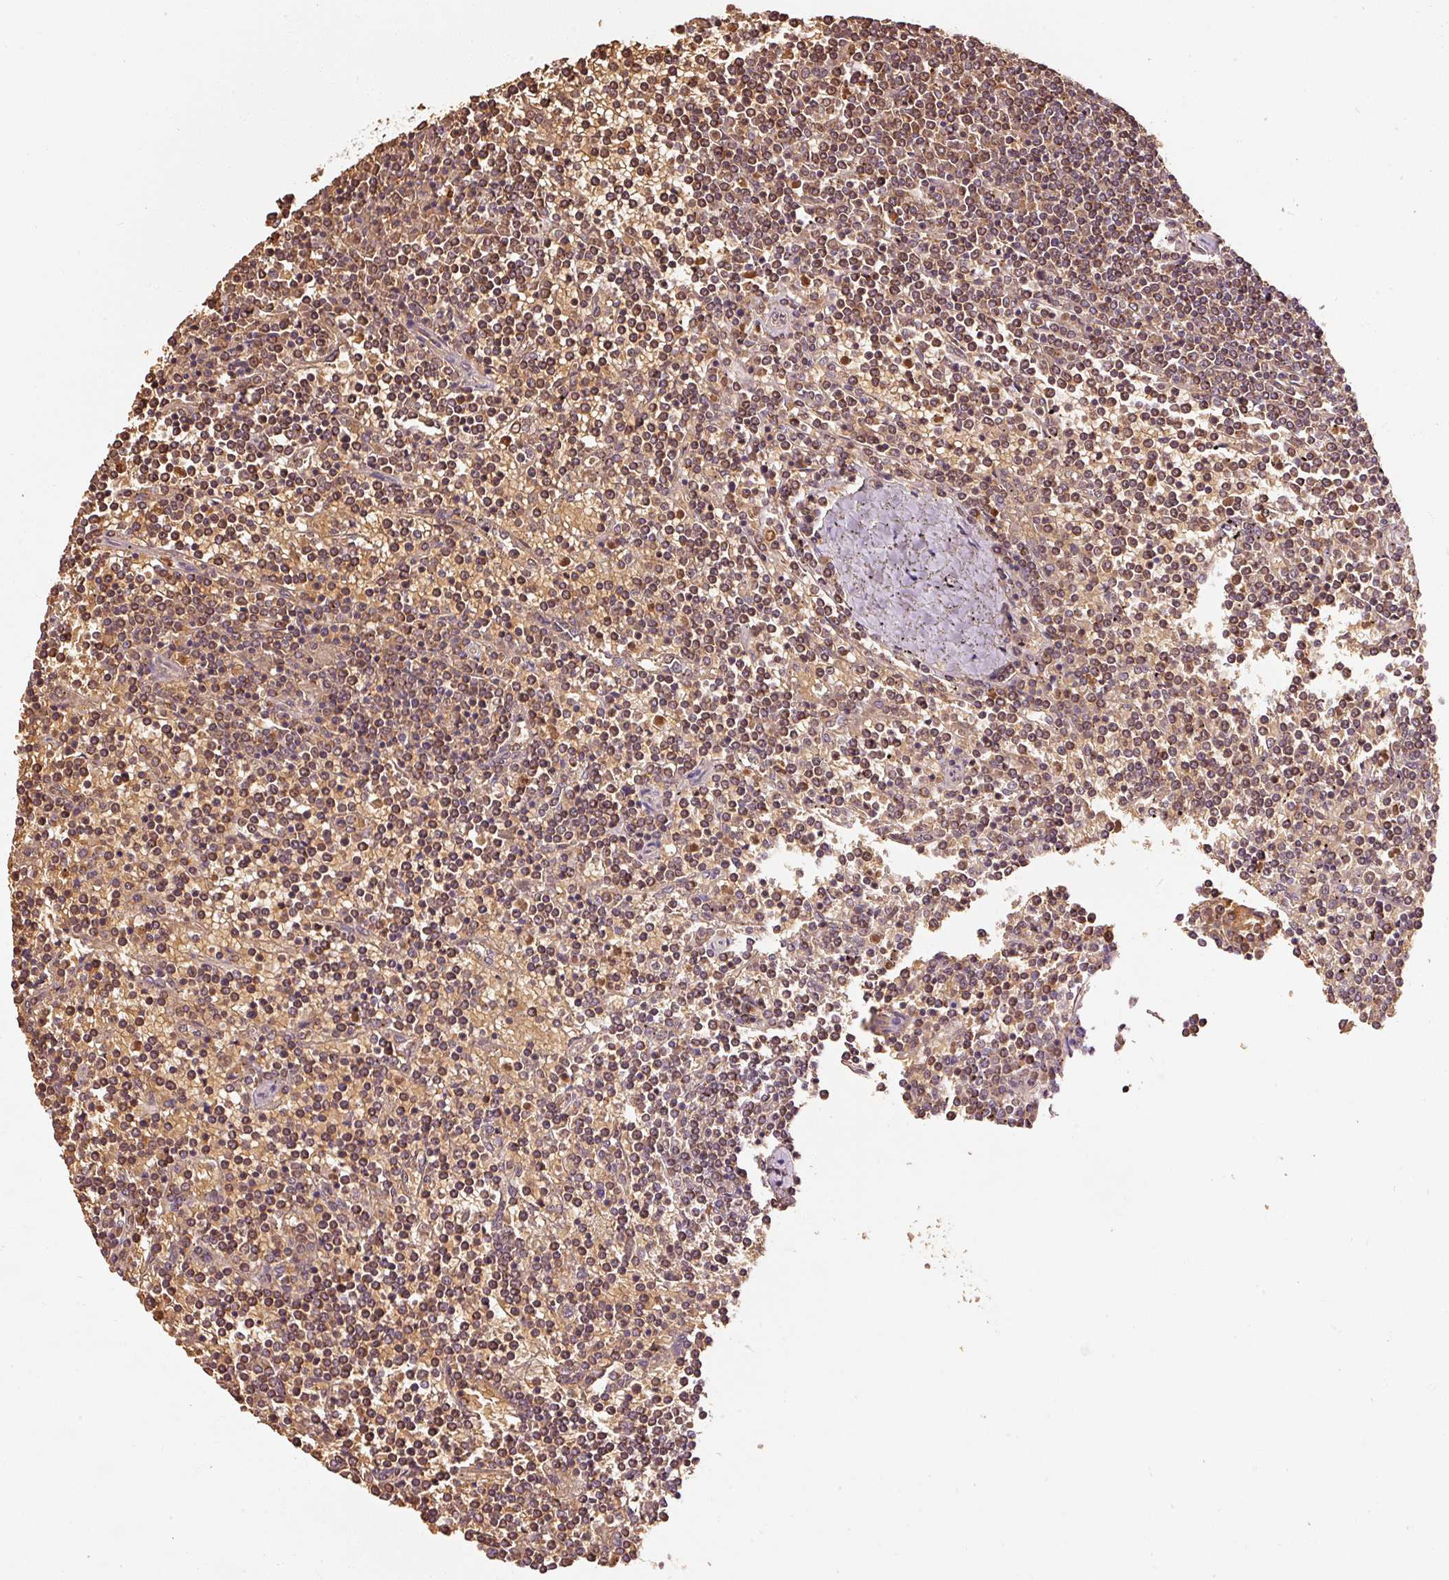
{"staining": {"intensity": "moderate", "quantity": ">75%", "location": "nuclear"}, "tissue": "lymphoma", "cell_type": "Tumor cells", "image_type": "cancer", "snomed": [{"axis": "morphology", "description": "Malignant lymphoma, non-Hodgkin's type, Low grade"}, {"axis": "topography", "description": "Spleen"}], "caption": "This micrograph reveals immunohistochemistry staining of human malignant lymphoma, non-Hodgkin's type (low-grade), with medium moderate nuclear positivity in about >75% of tumor cells.", "gene": "ZNF460", "patient": {"sex": "female", "age": 19}}